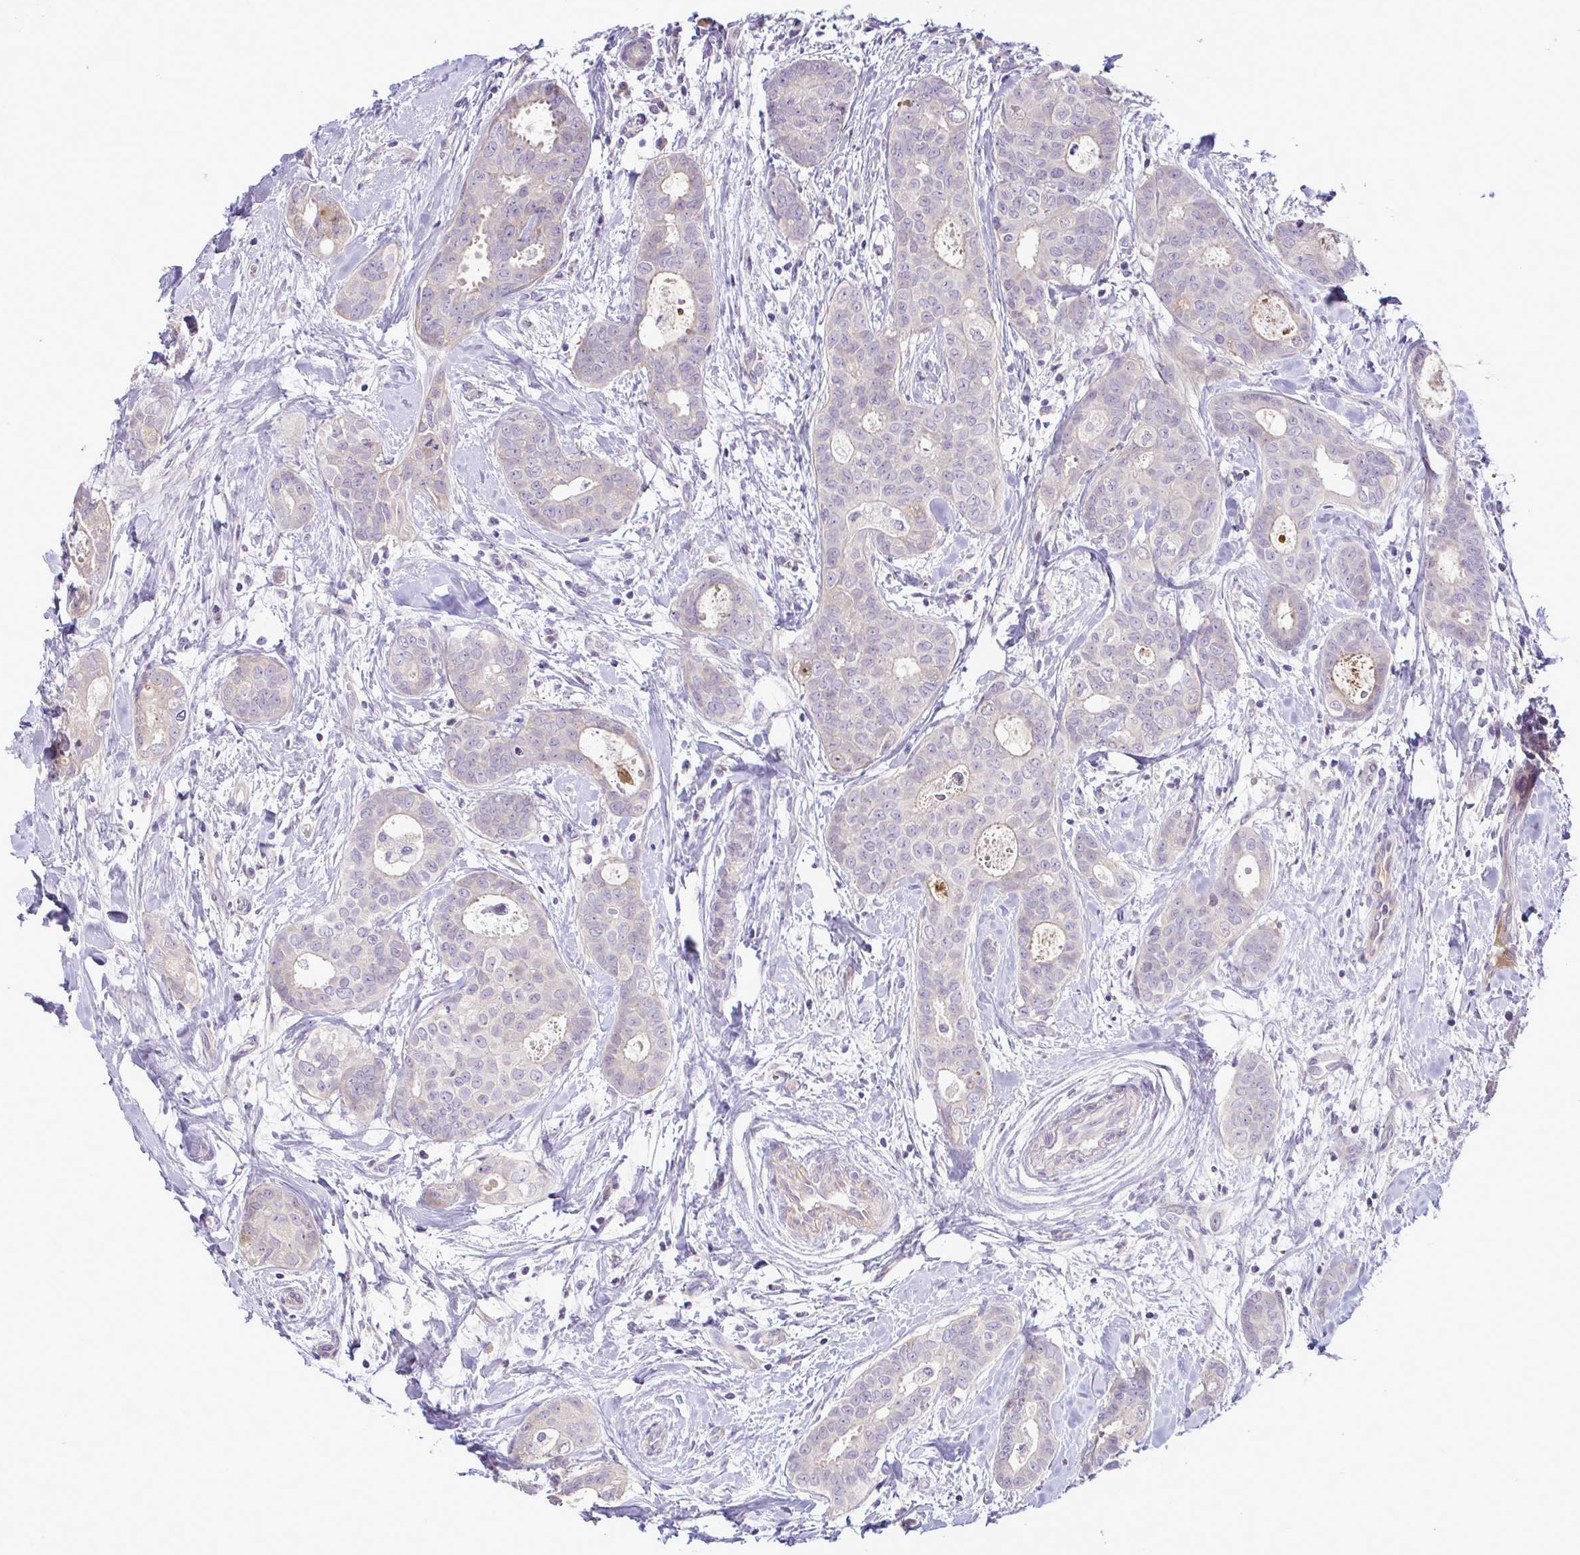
{"staining": {"intensity": "negative", "quantity": "none", "location": "none"}, "tissue": "breast cancer", "cell_type": "Tumor cells", "image_type": "cancer", "snomed": [{"axis": "morphology", "description": "Duct carcinoma"}, {"axis": "topography", "description": "Breast"}], "caption": "IHC micrograph of neoplastic tissue: invasive ductal carcinoma (breast) stained with DAB (3,3'-diaminobenzidine) exhibits no significant protein positivity in tumor cells.", "gene": "SYNPO2L", "patient": {"sex": "female", "age": 45}}